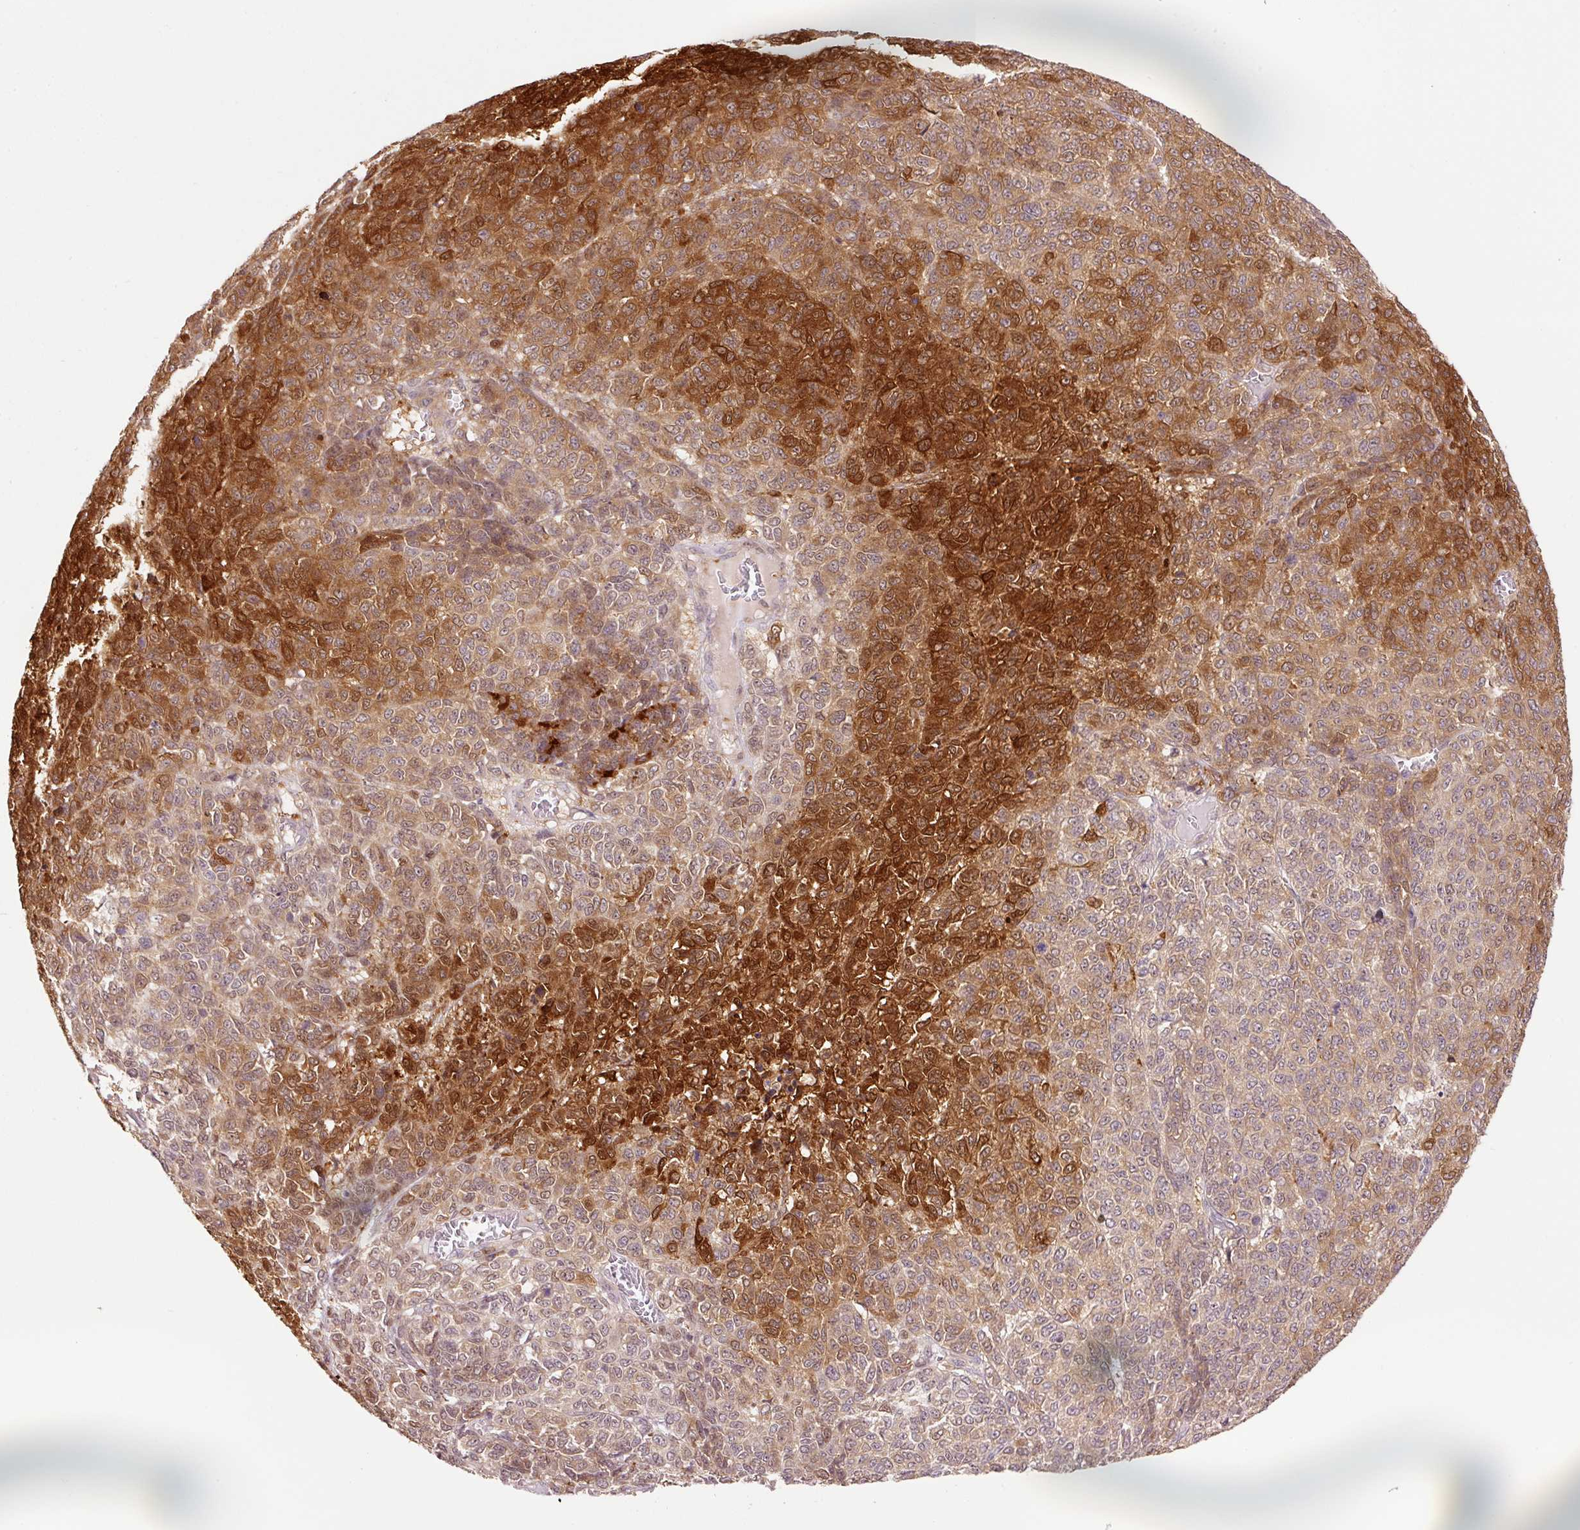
{"staining": {"intensity": "strong", "quantity": "25%-75%", "location": "cytoplasmic/membranous,nuclear"}, "tissue": "melanoma", "cell_type": "Tumor cells", "image_type": "cancer", "snomed": [{"axis": "morphology", "description": "Malignant melanoma, NOS"}, {"axis": "topography", "description": "Skin"}], "caption": "The photomicrograph demonstrates a brown stain indicating the presence of a protein in the cytoplasmic/membranous and nuclear of tumor cells in malignant melanoma.", "gene": "FBXL14", "patient": {"sex": "male", "age": 49}}